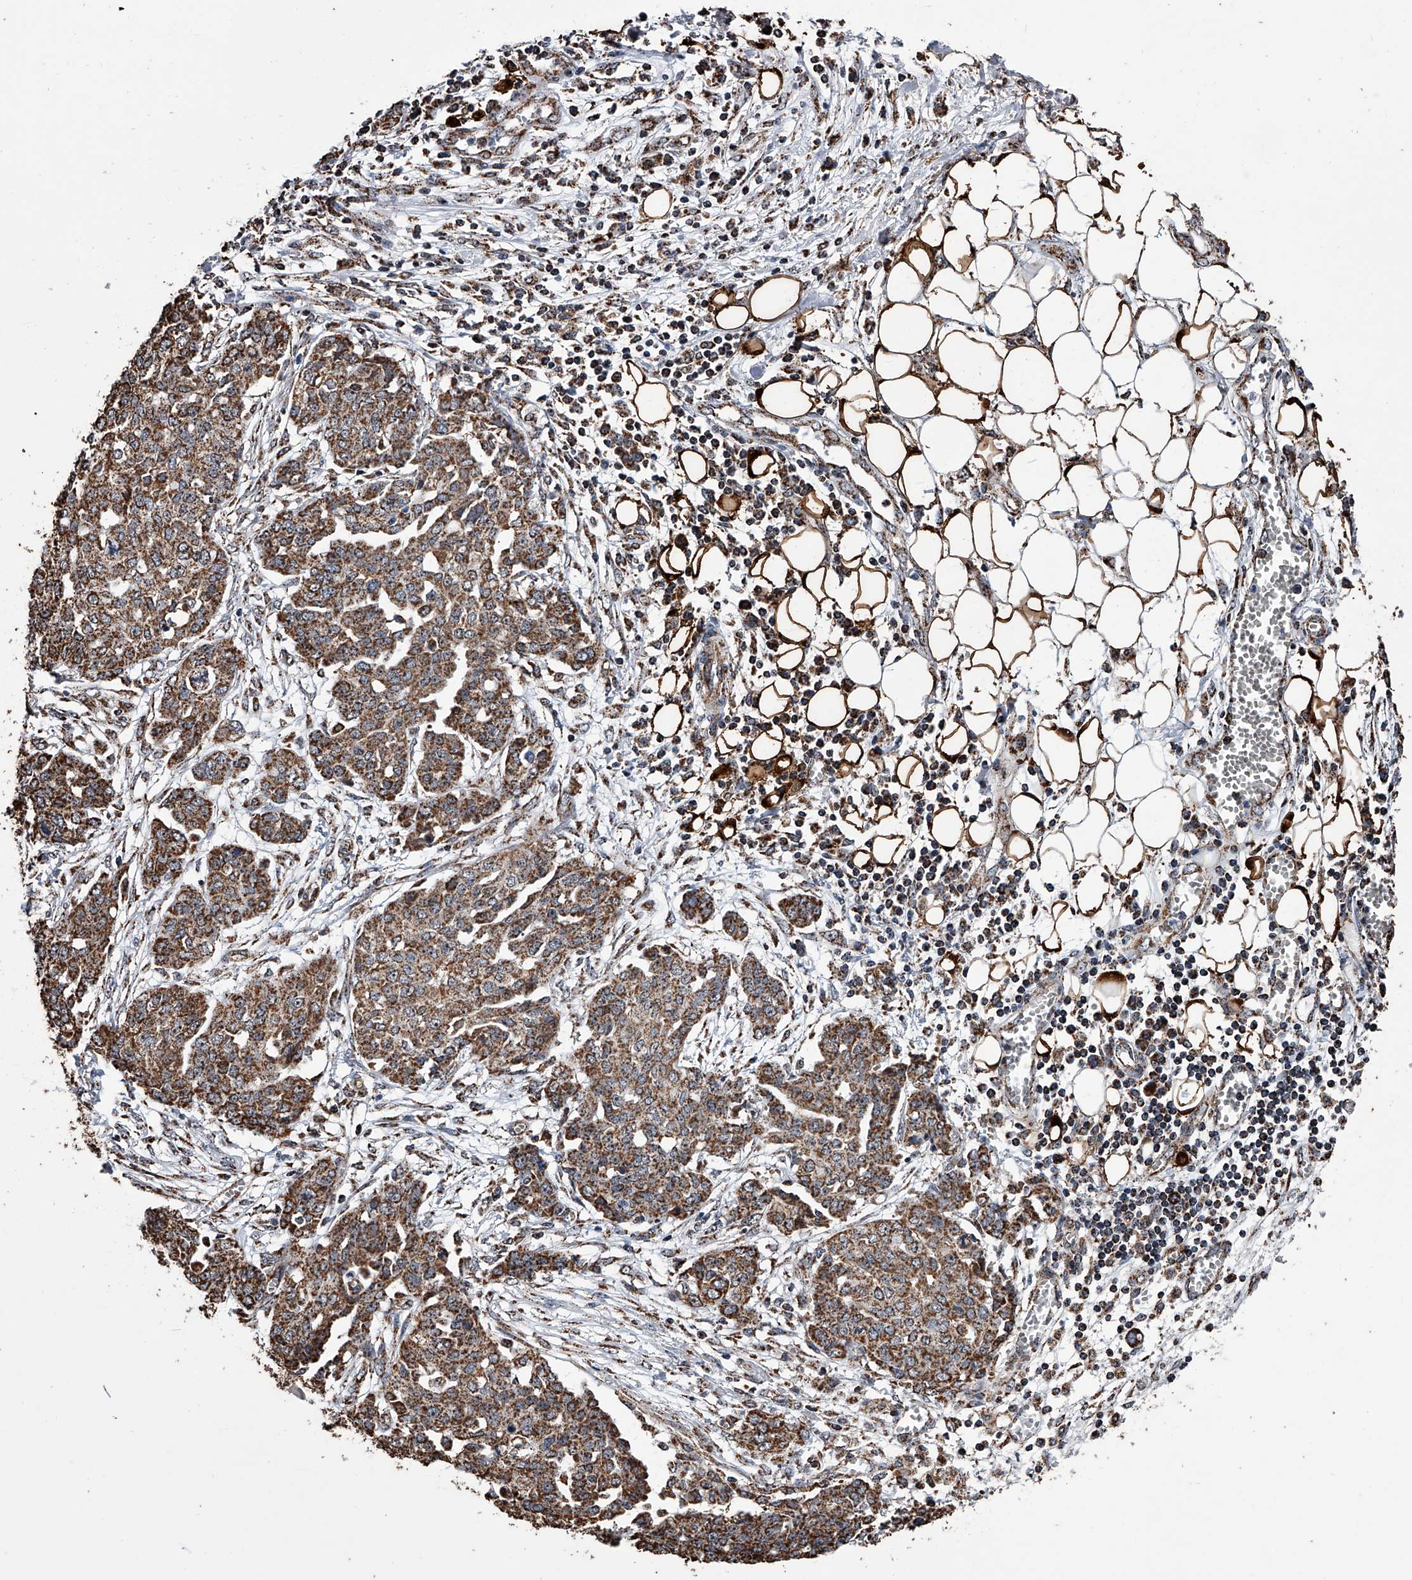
{"staining": {"intensity": "moderate", "quantity": ">75%", "location": "cytoplasmic/membranous"}, "tissue": "ovarian cancer", "cell_type": "Tumor cells", "image_type": "cancer", "snomed": [{"axis": "morphology", "description": "Cystadenocarcinoma, serous, NOS"}, {"axis": "topography", "description": "Soft tissue"}, {"axis": "topography", "description": "Ovary"}], "caption": "Serous cystadenocarcinoma (ovarian) stained with immunohistochemistry exhibits moderate cytoplasmic/membranous positivity in approximately >75% of tumor cells.", "gene": "SMPDL3A", "patient": {"sex": "female", "age": 57}}